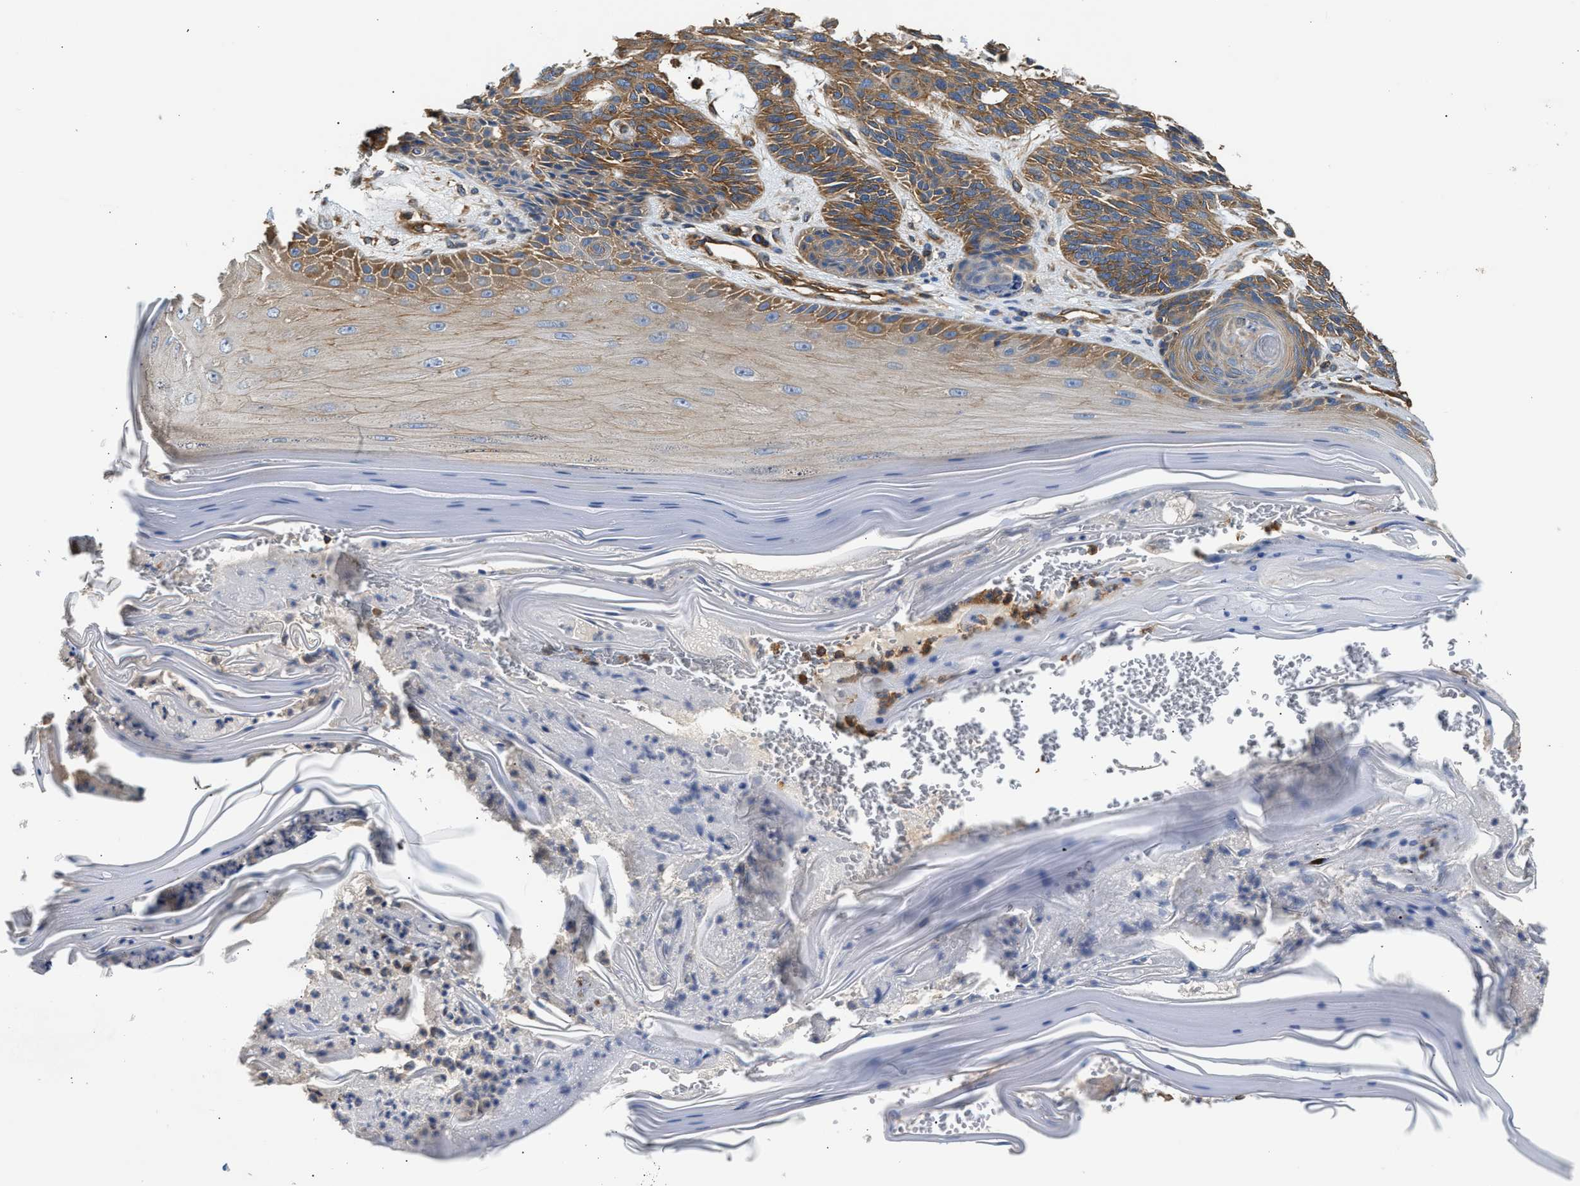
{"staining": {"intensity": "moderate", "quantity": ">75%", "location": "cytoplasmic/membranous"}, "tissue": "skin cancer", "cell_type": "Tumor cells", "image_type": "cancer", "snomed": [{"axis": "morphology", "description": "Basal cell carcinoma"}, {"axis": "topography", "description": "Skin"}], "caption": "The immunohistochemical stain shows moderate cytoplasmic/membranous staining in tumor cells of basal cell carcinoma (skin) tissue.", "gene": "SAMD9L", "patient": {"sex": "male", "age": 55}}